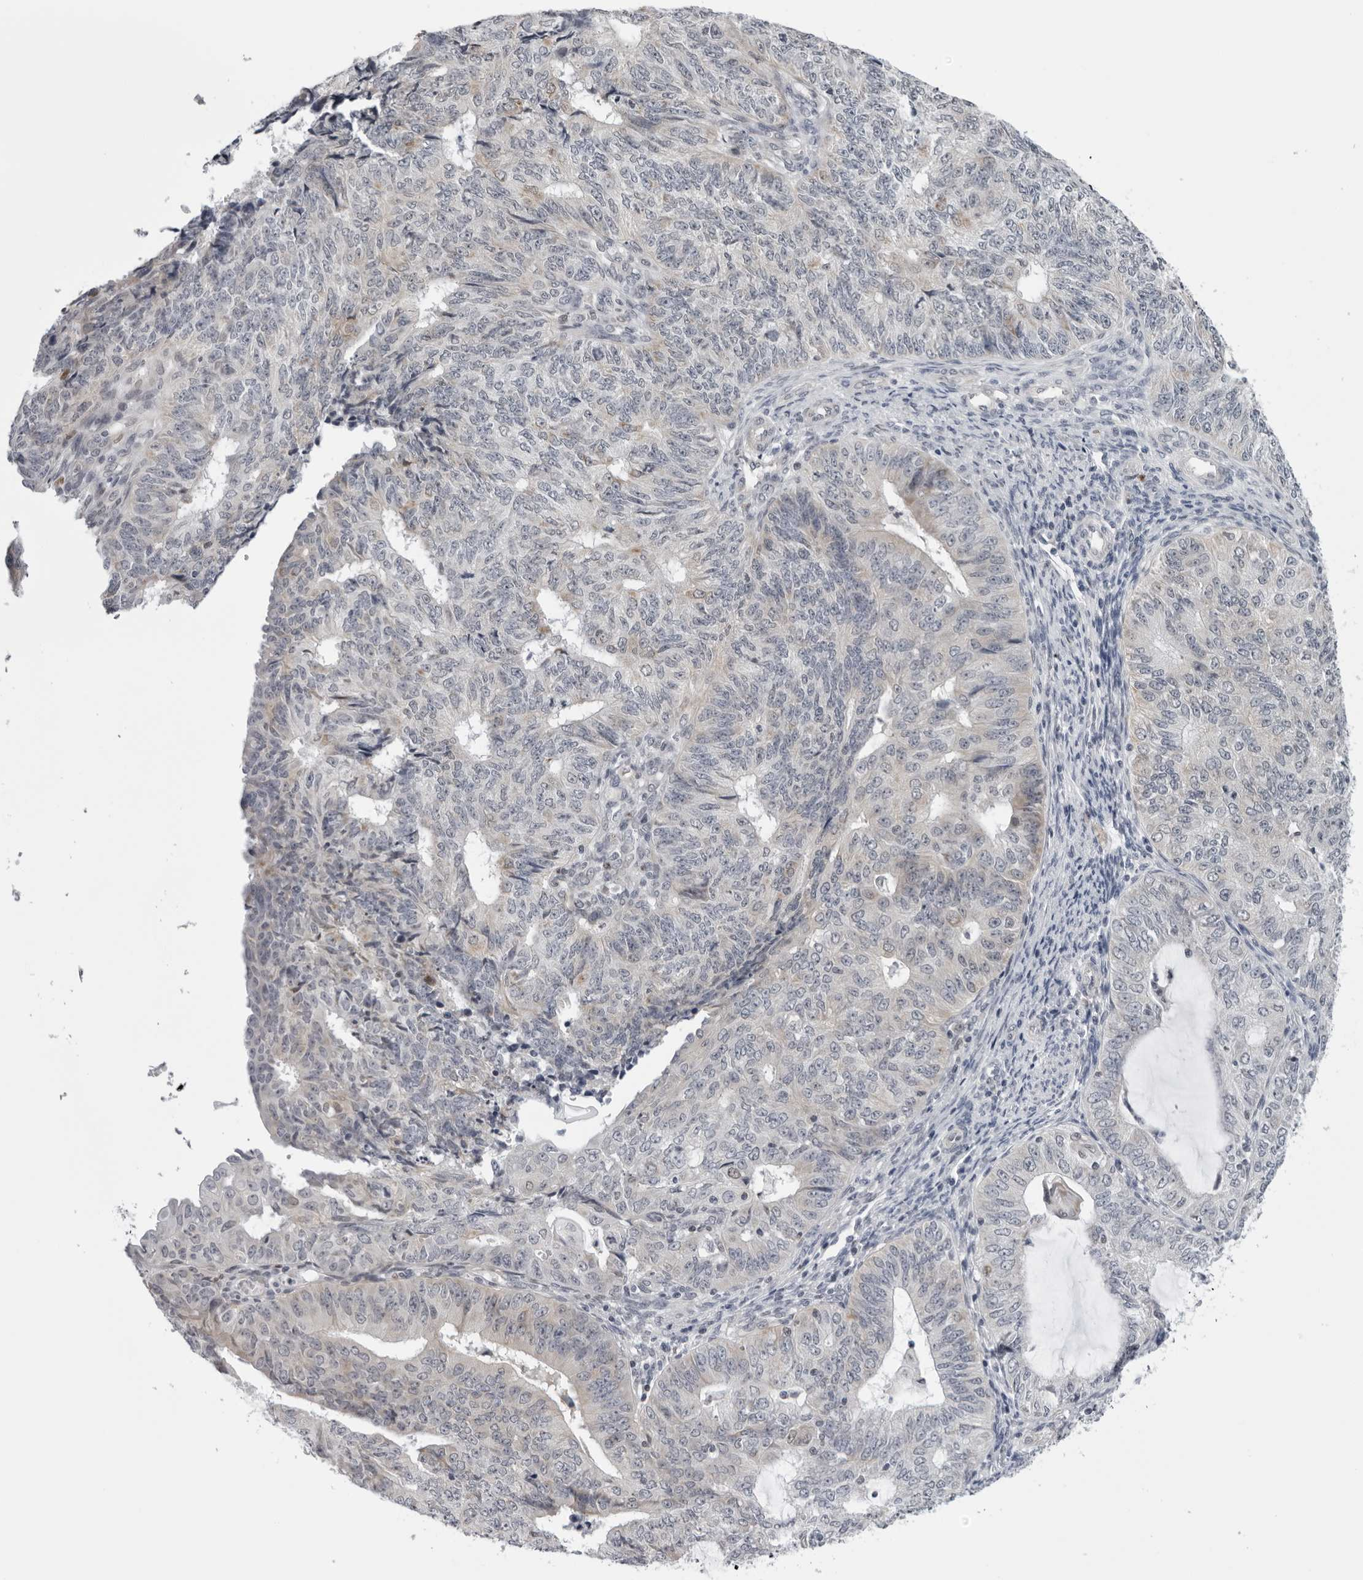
{"staining": {"intensity": "negative", "quantity": "none", "location": "none"}, "tissue": "endometrial cancer", "cell_type": "Tumor cells", "image_type": "cancer", "snomed": [{"axis": "morphology", "description": "Adenocarcinoma, NOS"}, {"axis": "topography", "description": "Endometrium"}], "caption": "Tumor cells show no significant protein staining in endometrial adenocarcinoma.", "gene": "CPT2", "patient": {"sex": "female", "age": 32}}